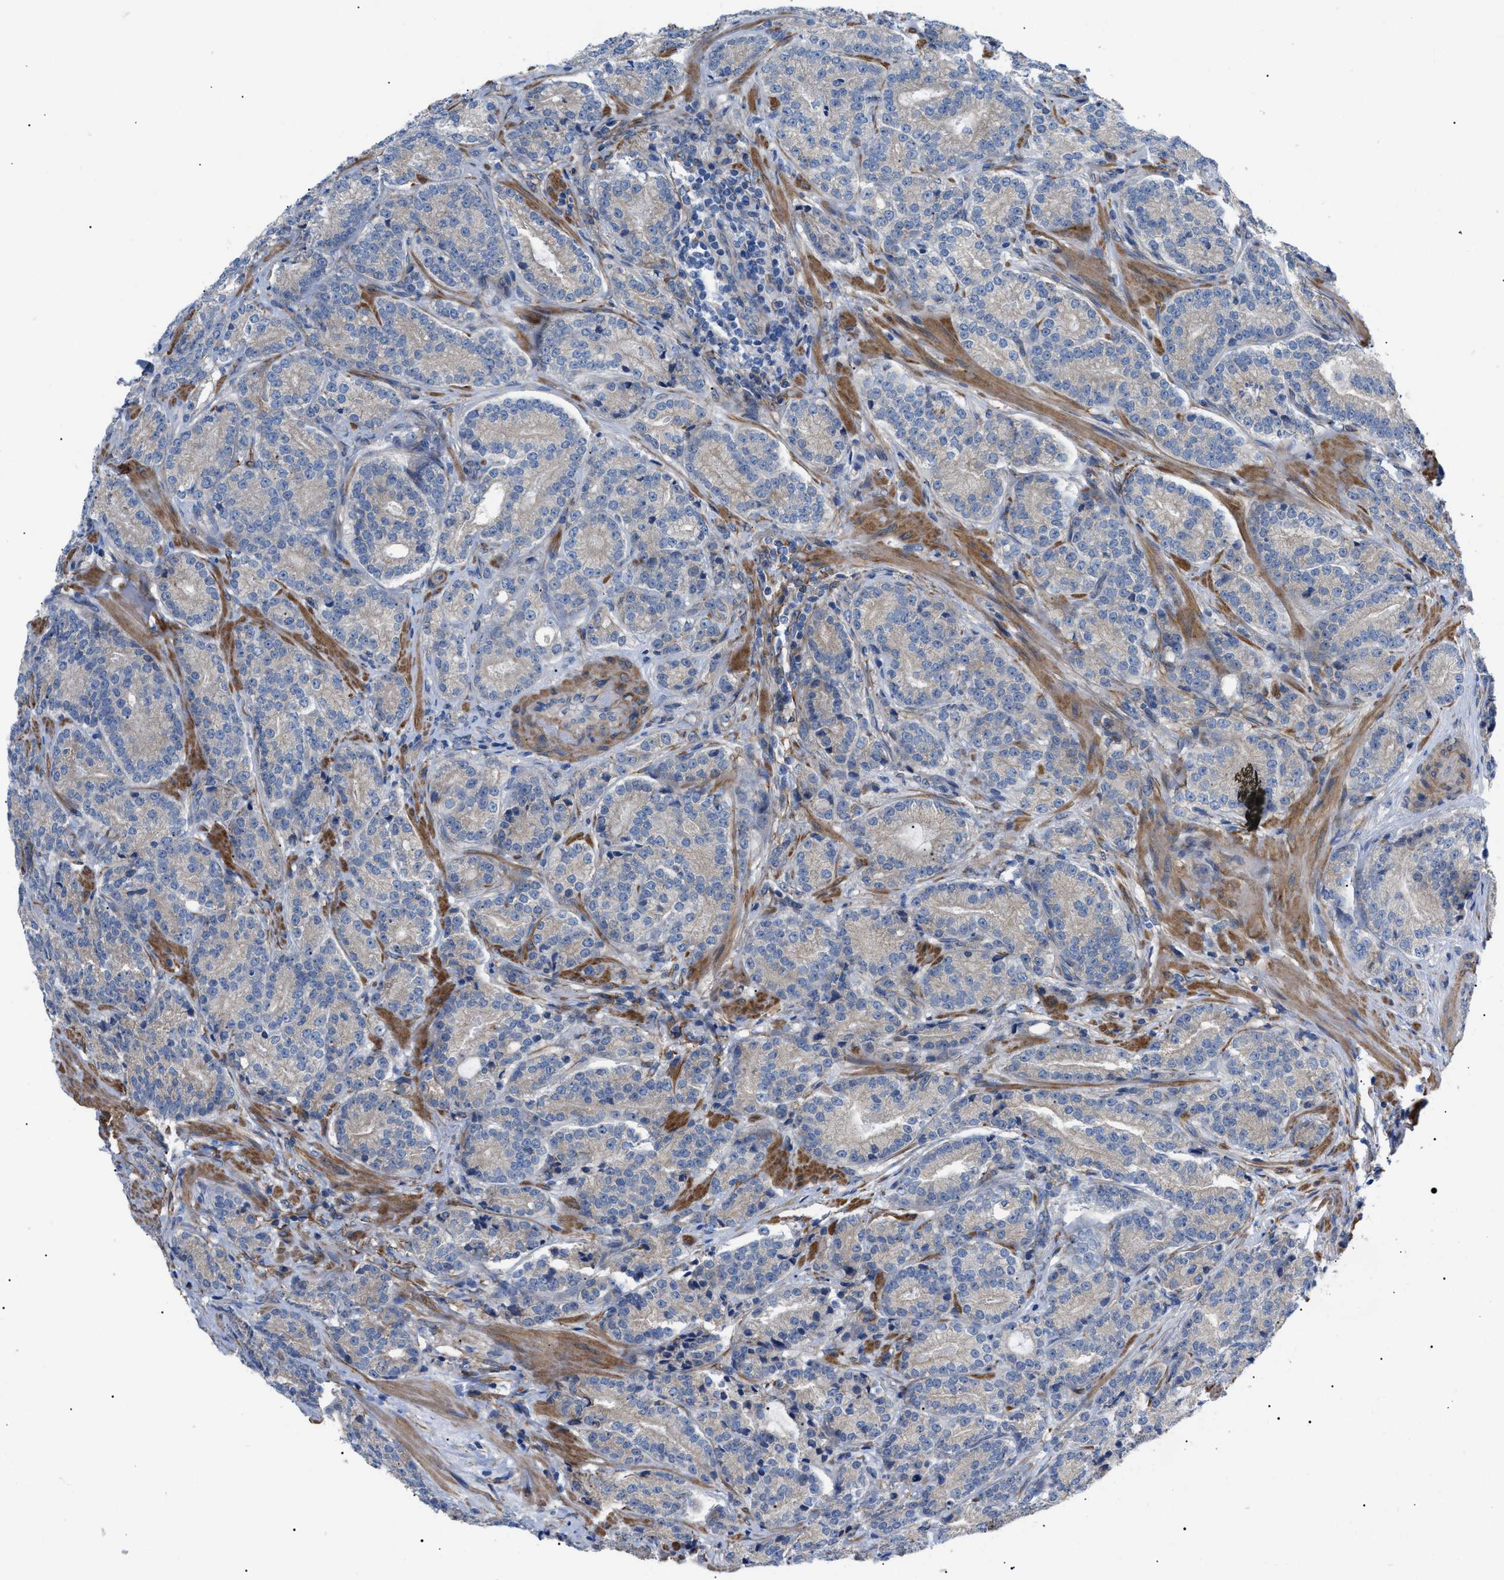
{"staining": {"intensity": "weak", "quantity": "<25%", "location": "cytoplasmic/membranous"}, "tissue": "prostate cancer", "cell_type": "Tumor cells", "image_type": "cancer", "snomed": [{"axis": "morphology", "description": "Adenocarcinoma, High grade"}, {"axis": "topography", "description": "Prostate"}], "caption": "IHC of human prostate cancer (adenocarcinoma (high-grade)) exhibits no expression in tumor cells.", "gene": "MYO10", "patient": {"sex": "male", "age": 61}}